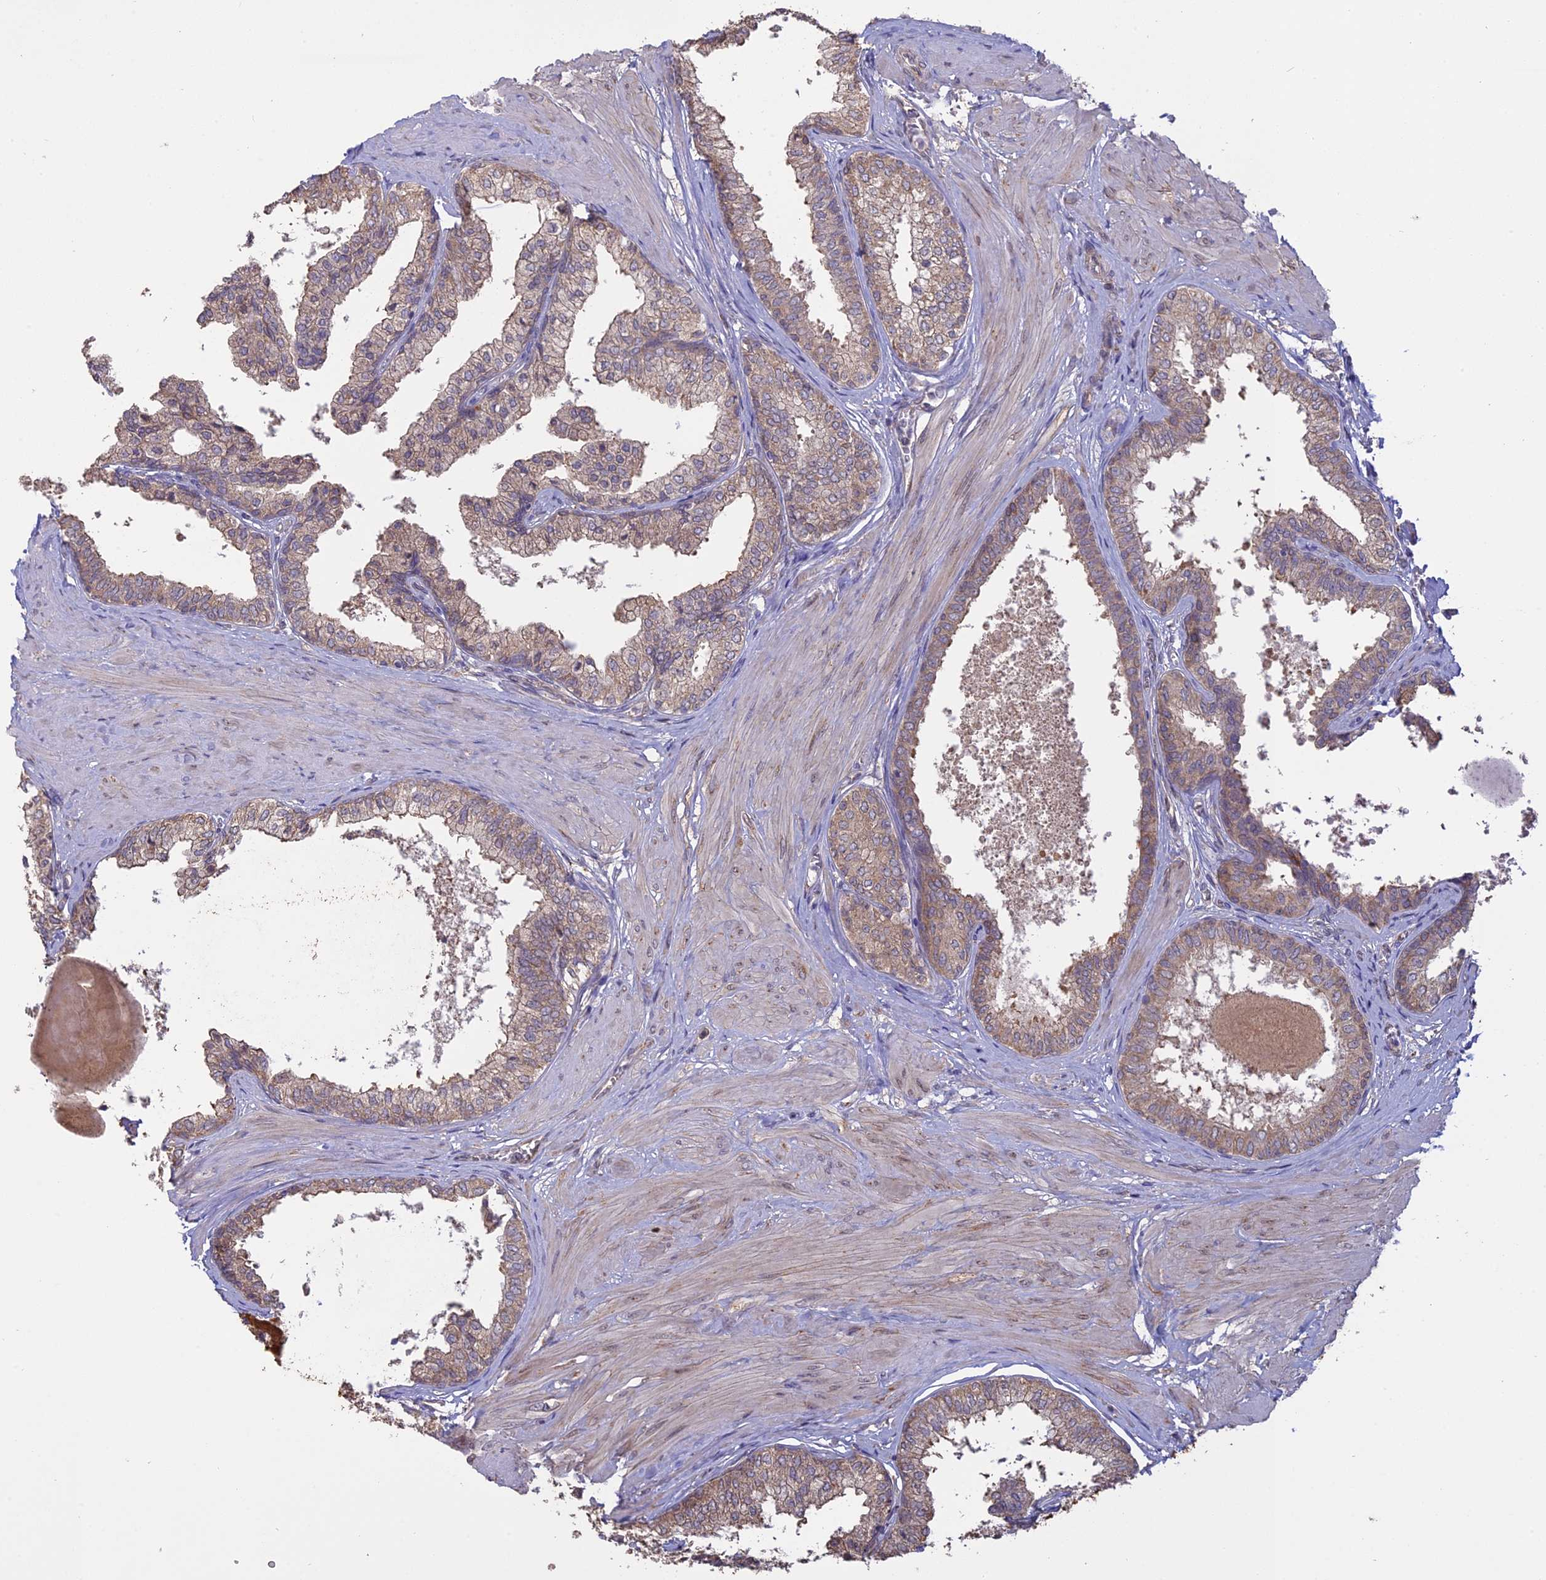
{"staining": {"intensity": "weak", "quantity": "25%-75%", "location": "cytoplasmic/membranous"}, "tissue": "prostate", "cell_type": "Glandular cells", "image_type": "normal", "snomed": [{"axis": "morphology", "description": "Normal tissue, NOS"}, {"axis": "topography", "description": "Prostate"}], "caption": "Protein staining by IHC demonstrates weak cytoplasmic/membranous positivity in about 25%-75% of glandular cells in unremarkable prostate.", "gene": "PPIC", "patient": {"sex": "male", "age": 48}}